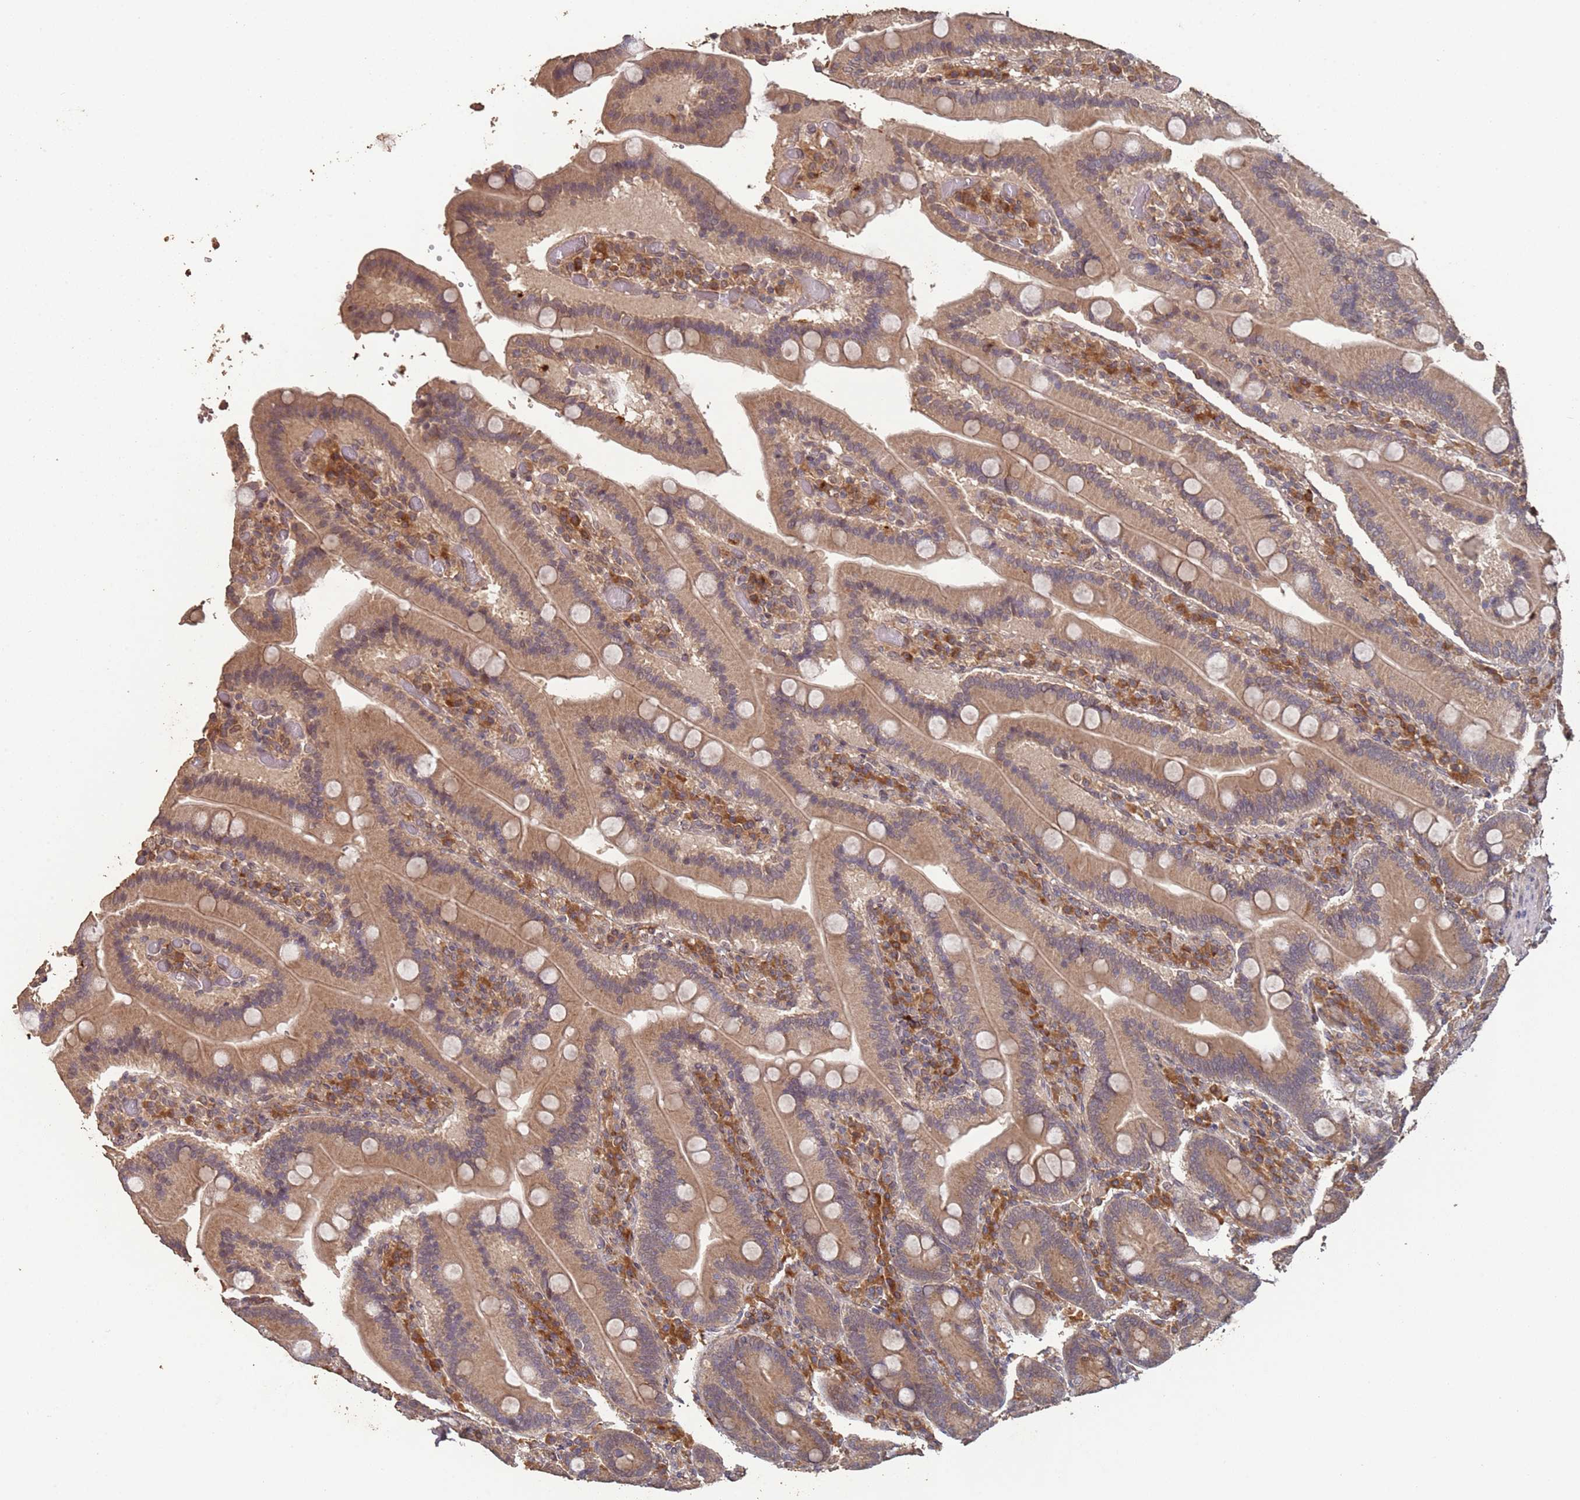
{"staining": {"intensity": "moderate", "quantity": ">75%", "location": "cytoplasmic/membranous"}, "tissue": "duodenum", "cell_type": "Glandular cells", "image_type": "normal", "snomed": [{"axis": "morphology", "description": "Normal tissue, NOS"}, {"axis": "topography", "description": "Duodenum"}], "caption": "Duodenum stained with a brown dye demonstrates moderate cytoplasmic/membranous positive expression in approximately >75% of glandular cells.", "gene": "FRAT1", "patient": {"sex": "female", "age": 62}}